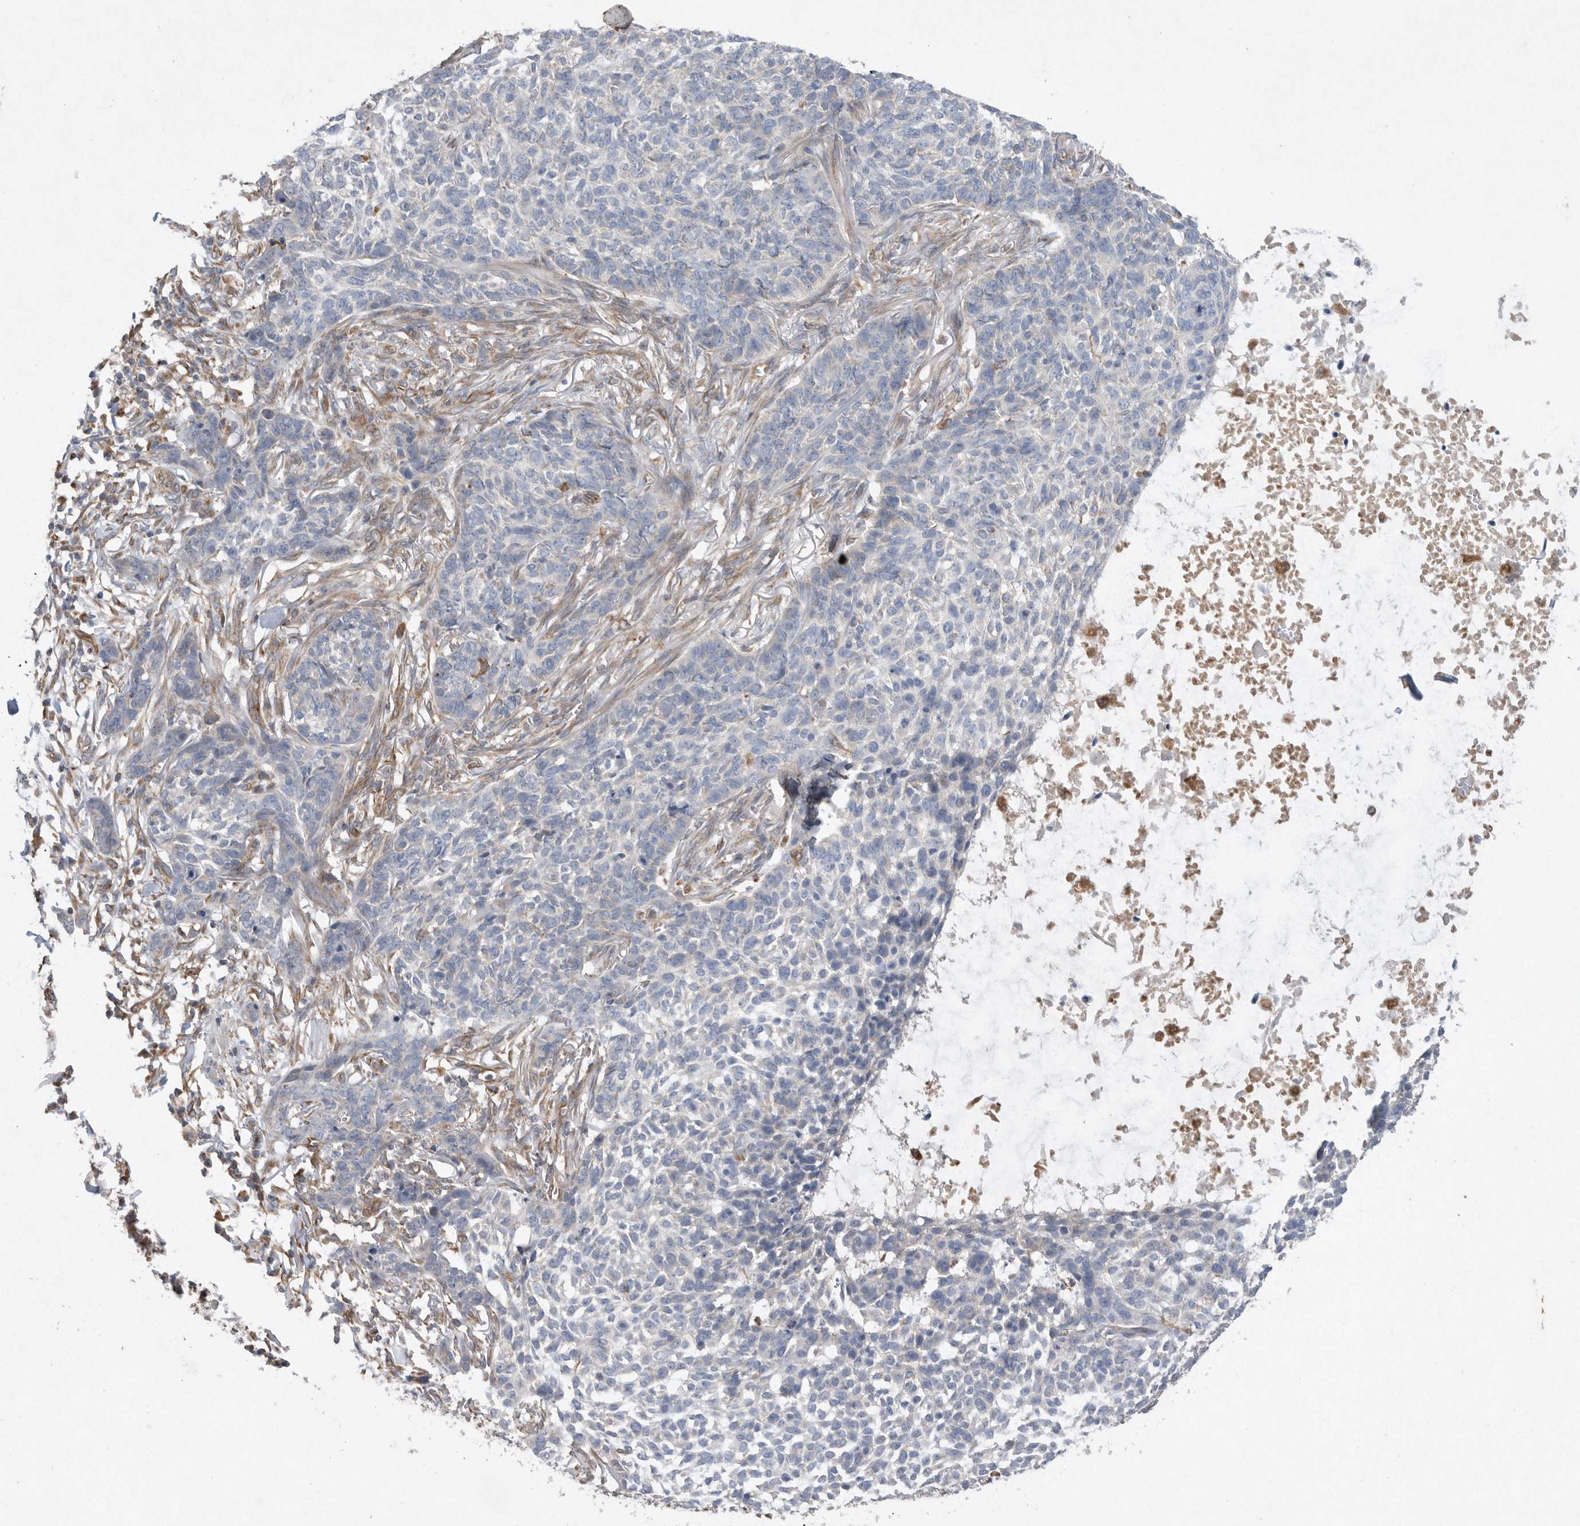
{"staining": {"intensity": "negative", "quantity": "none", "location": "none"}, "tissue": "skin cancer", "cell_type": "Tumor cells", "image_type": "cancer", "snomed": [{"axis": "morphology", "description": "Basal cell carcinoma"}, {"axis": "topography", "description": "Skin"}], "caption": "This is an immunohistochemistry histopathology image of human basal cell carcinoma (skin). There is no expression in tumor cells.", "gene": "PON2", "patient": {"sex": "male", "age": 85}}